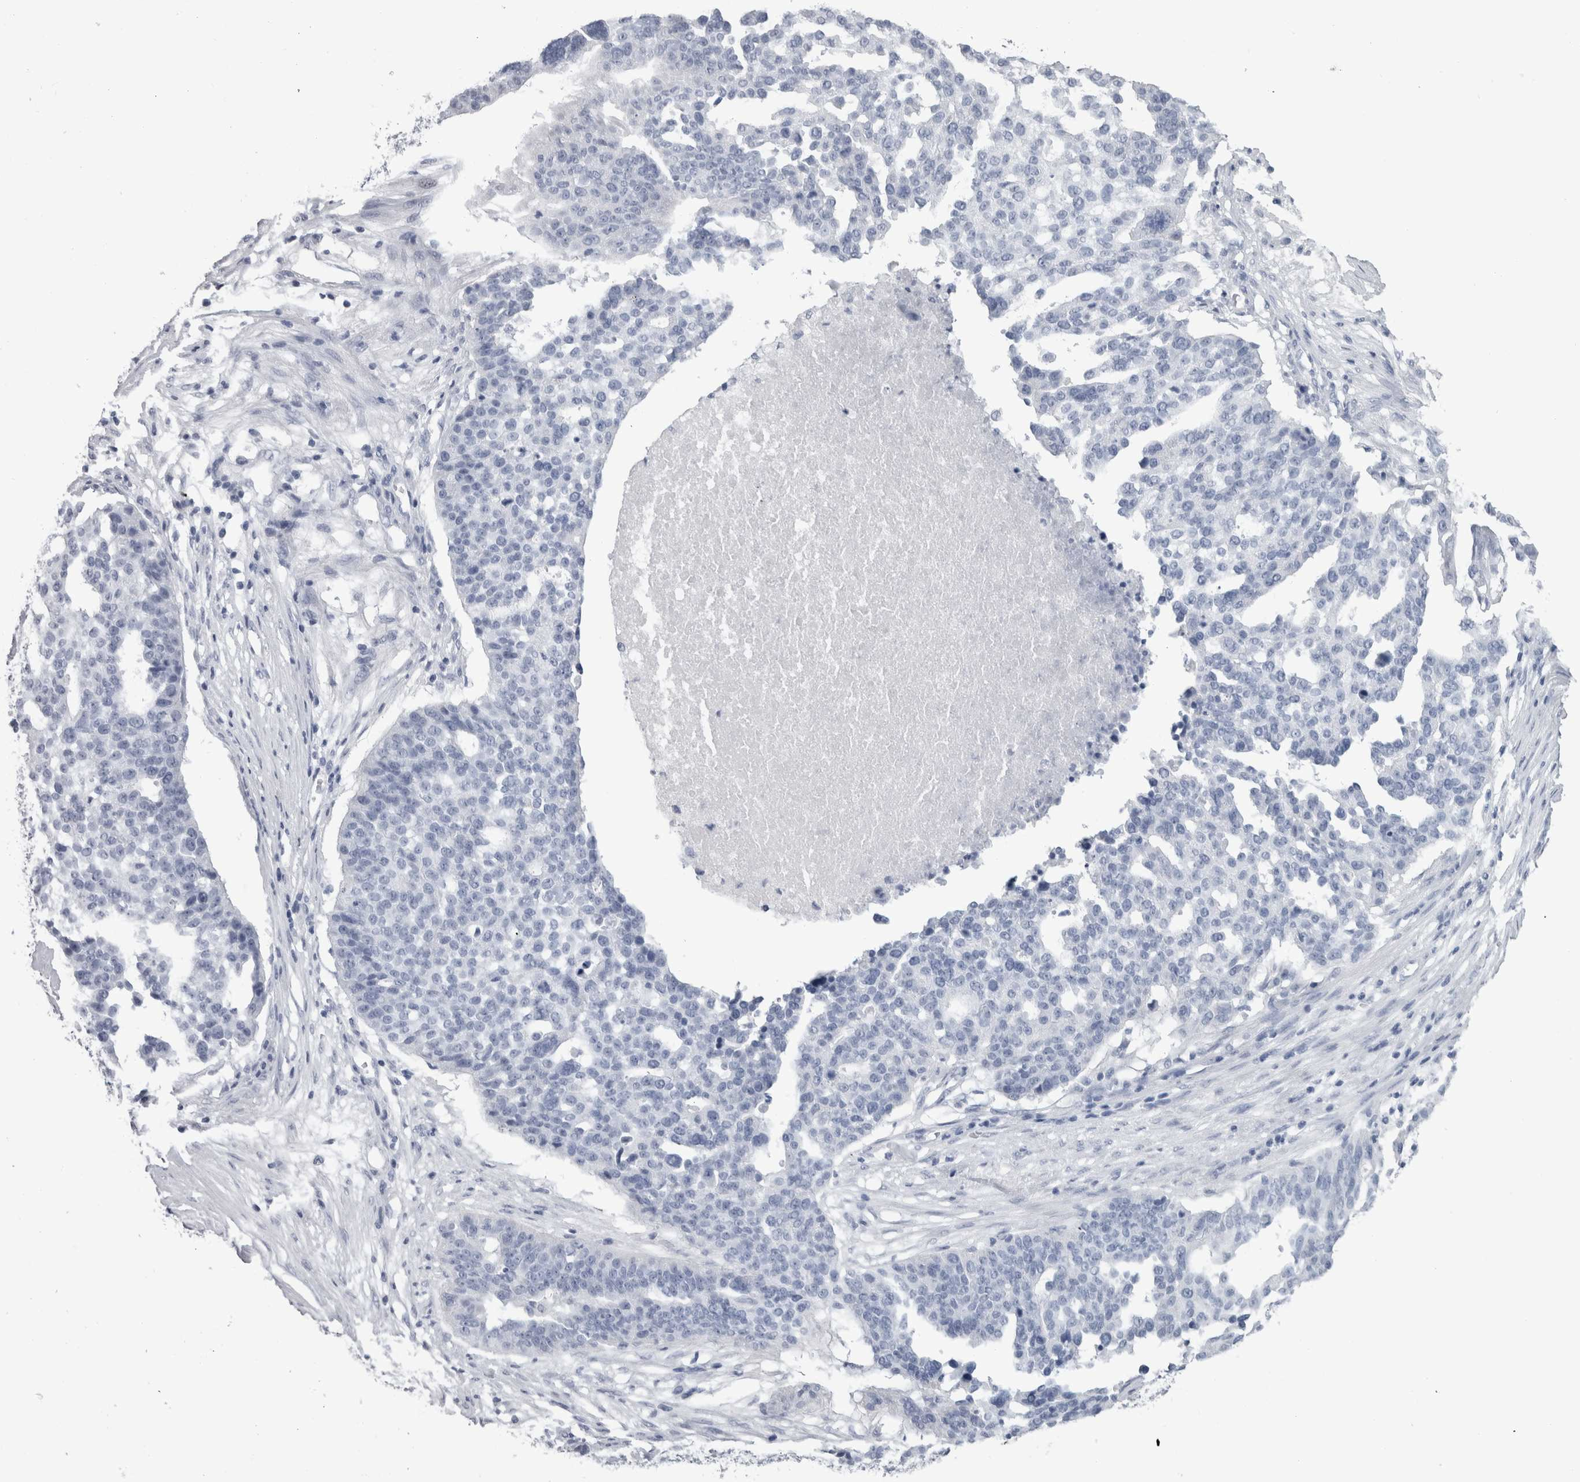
{"staining": {"intensity": "negative", "quantity": "none", "location": "none"}, "tissue": "ovarian cancer", "cell_type": "Tumor cells", "image_type": "cancer", "snomed": [{"axis": "morphology", "description": "Cystadenocarcinoma, serous, NOS"}, {"axis": "topography", "description": "Ovary"}], "caption": "An image of human ovarian cancer (serous cystadenocarcinoma) is negative for staining in tumor cells. (Stains: DAB (3,3'-diaminobenzidine) immunohistochemistry with hematoxylin counter stain, Microscopy: brightfield microscopy at high magnification).", "gene": "PTH", "patient": {"sex": "female", "age": 59}}